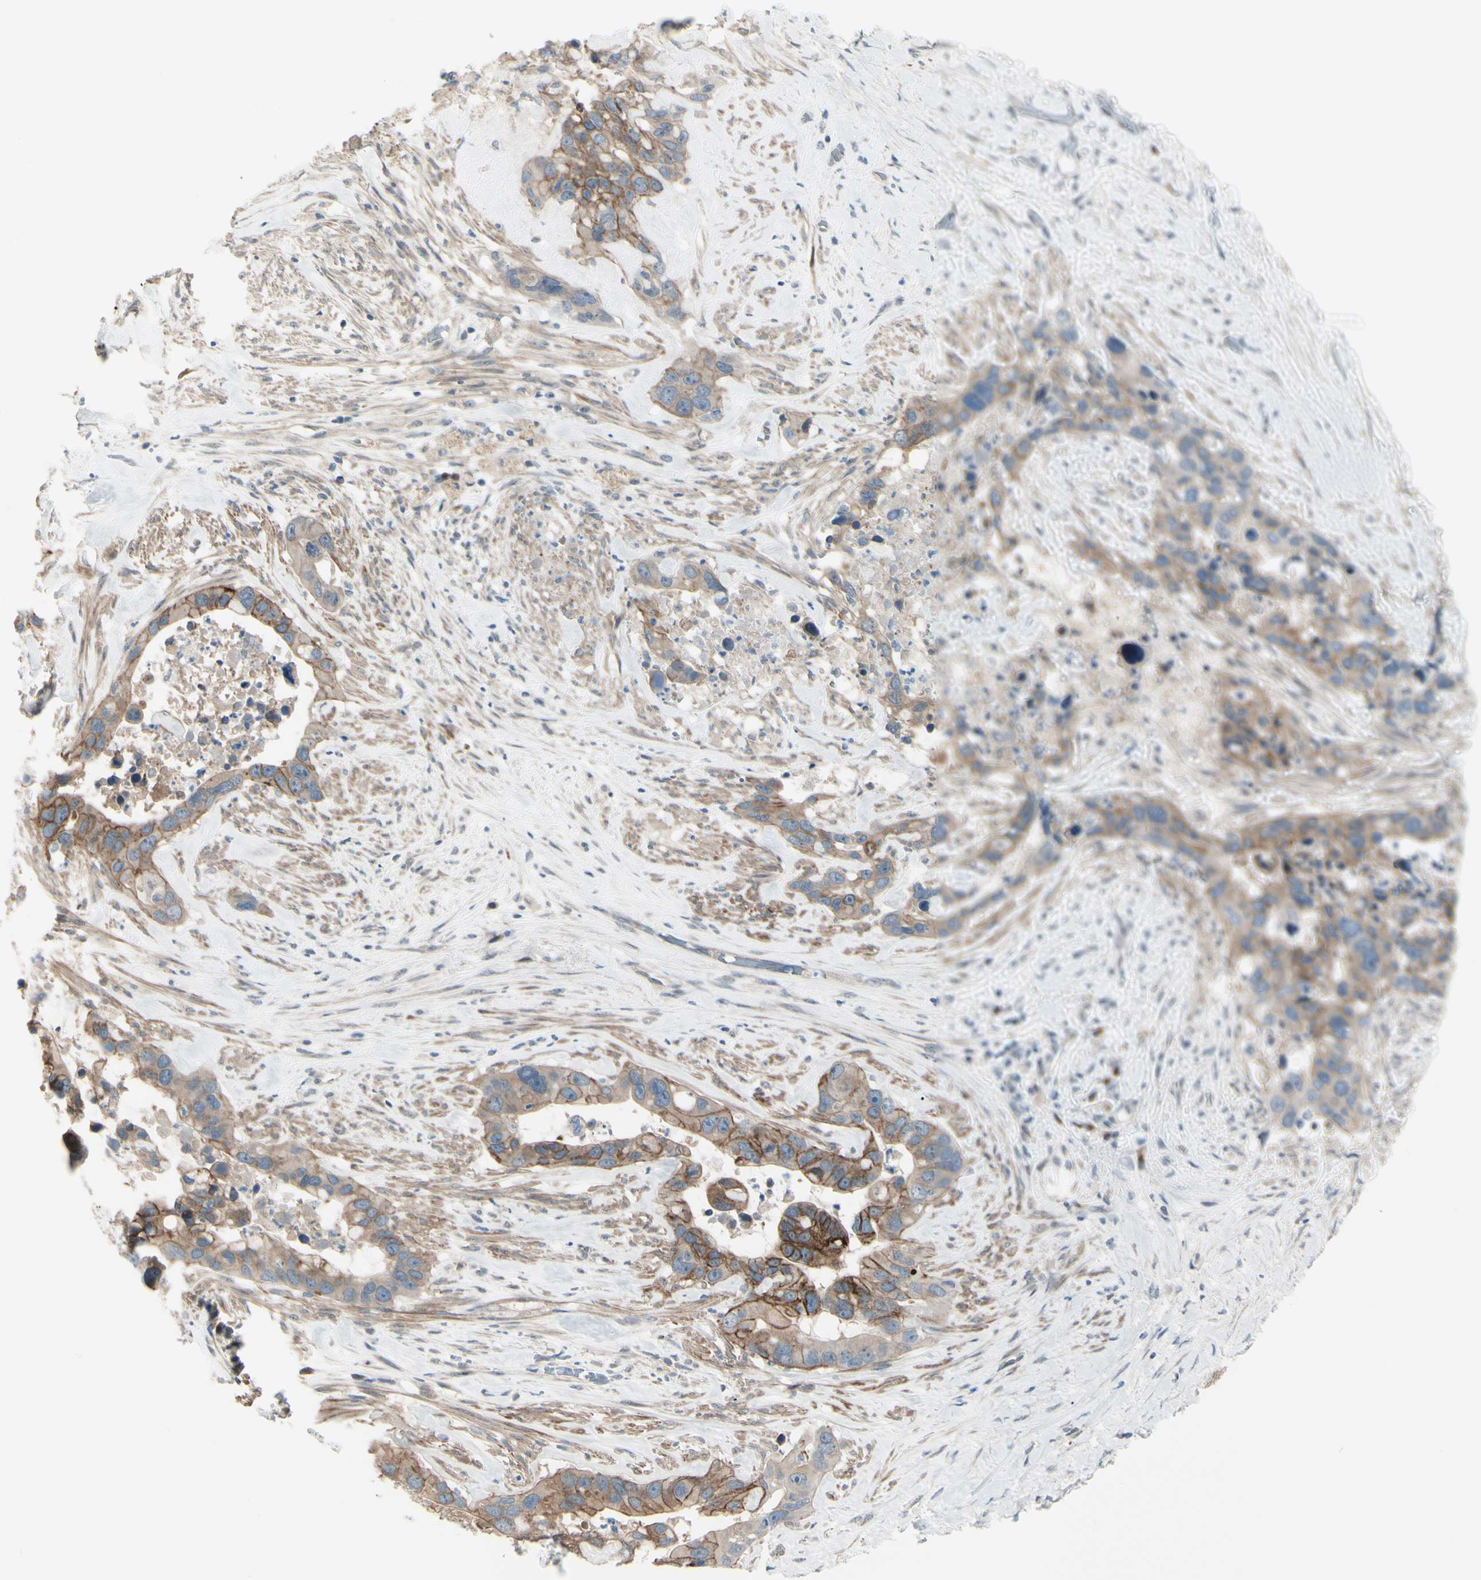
{"staining": {"intensity": "strong", "quantity": ">75%", "location": "cytoplasmic/membranous"}, "tissue": "liver cancer", "cell_type": "Tumor cells", "image_type": "cancer", "snomed": [{"axis": "morphology", "description": "Cholangiocarcinoma"}, {"axis": "topography", "description": "Liver"}], "caption": "Immunohistochemistry staining of liver cancer, which demonstrates high levels of strong cytoplasmic/membranous positivity in approximately >75% of tumor cells indicating strong cytoplasmic/membranous protein expression. The staining was performed using DAB (3,3'-diaminobenzidine) (brown) for protein detection and nuclei were counterstained in hematoxylin (blue).", "gene": "LRRK1", "patient": {"sex": "female", "age": 65}}